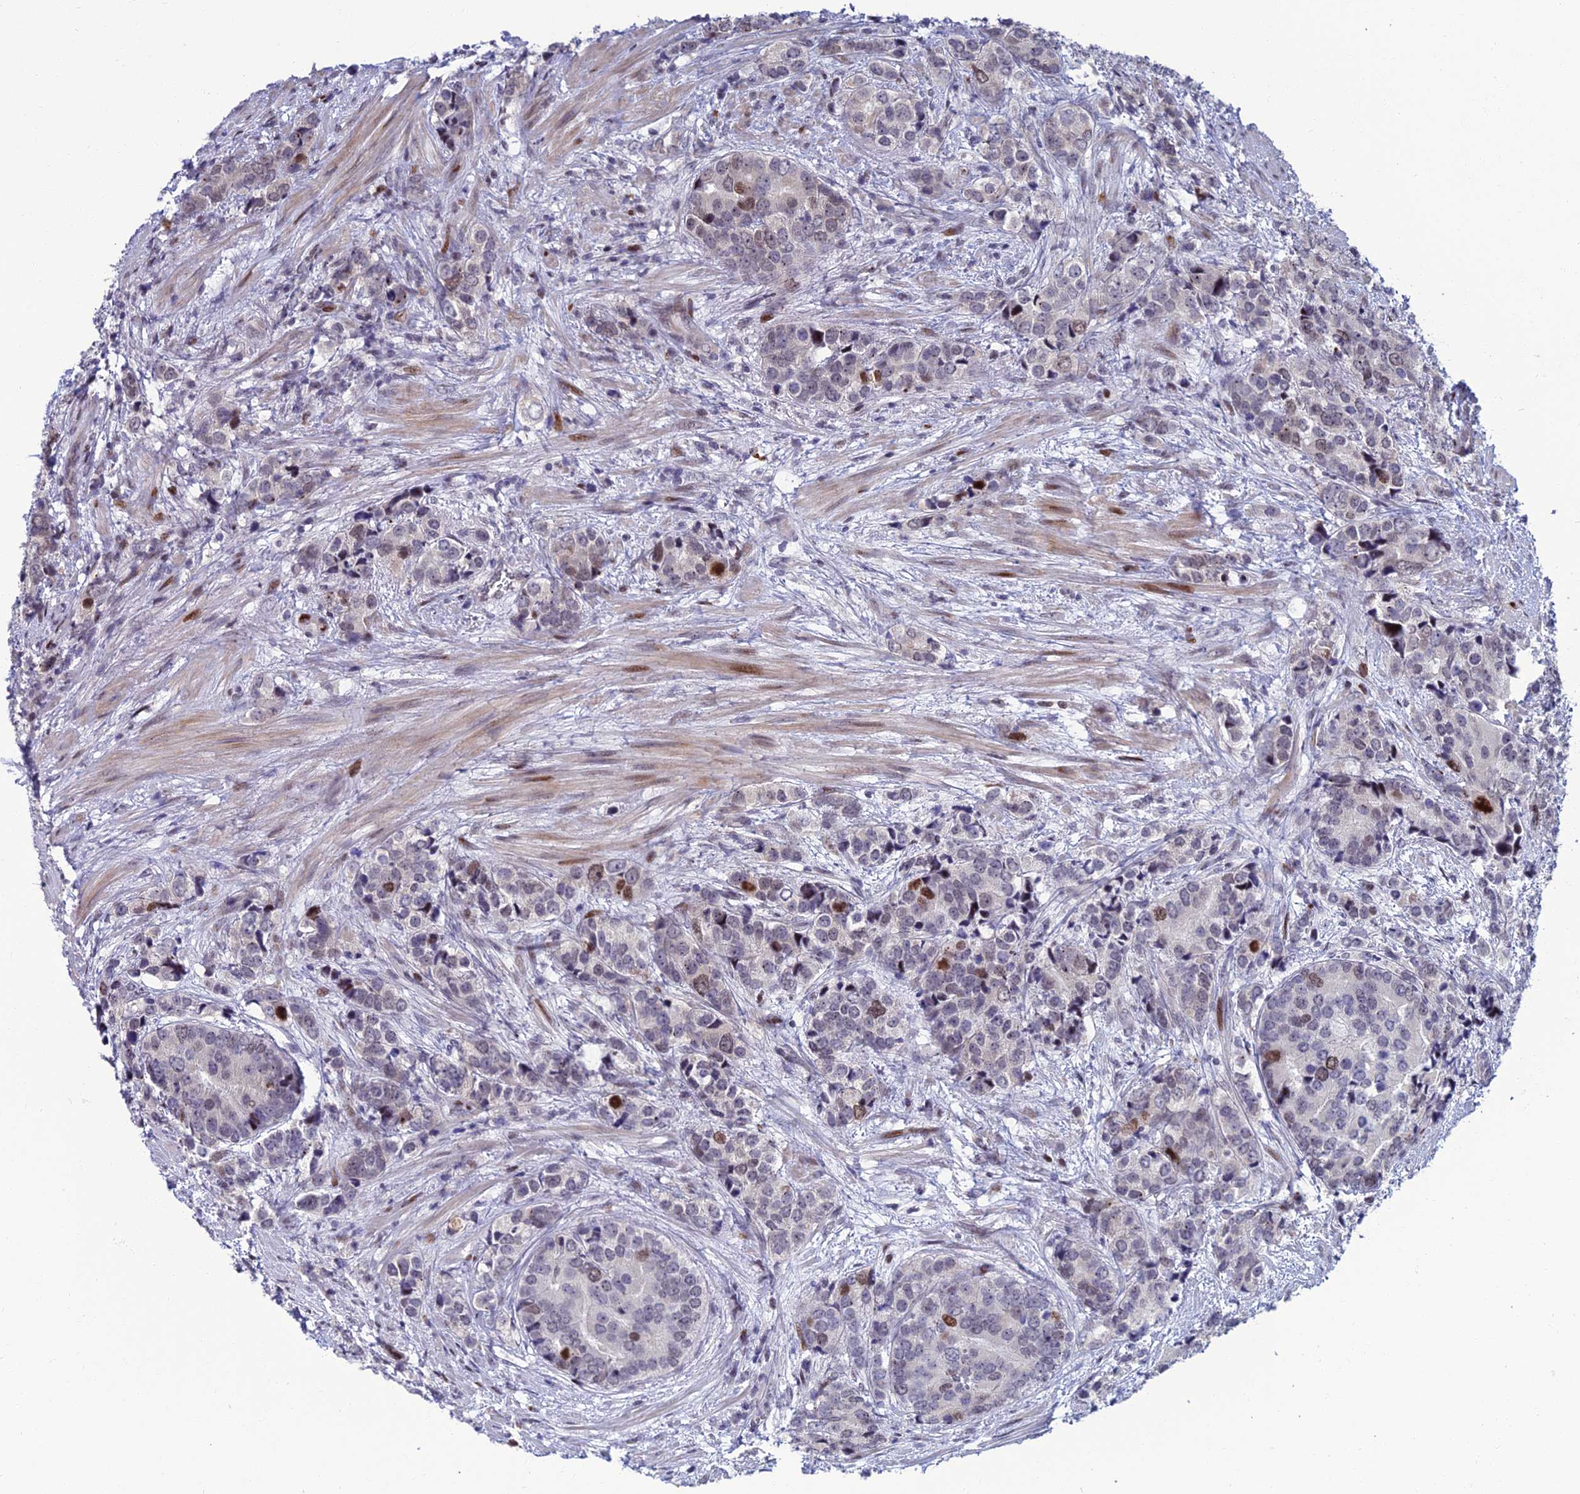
{"staining": {"intensity": "moderate", "quantity": "<25%", "location": "nuclear"}, "tissue": "prostate cancer", "cell_type": "Tumor cells", "image_type": "cancer", "snomed": [{"axis": "morphology", "description": "Adenocarcinoma, High grade"}, {"axis": "topography", "description": "Prostate"}], "caption": "The image reveals staining of prostate high-grade adenocarcinoma, revealing moderate nuclear protein expression (brown color) within tumor cells.", "gene": "TAF9B", "patient": {"sex": "male", "age": 62}}